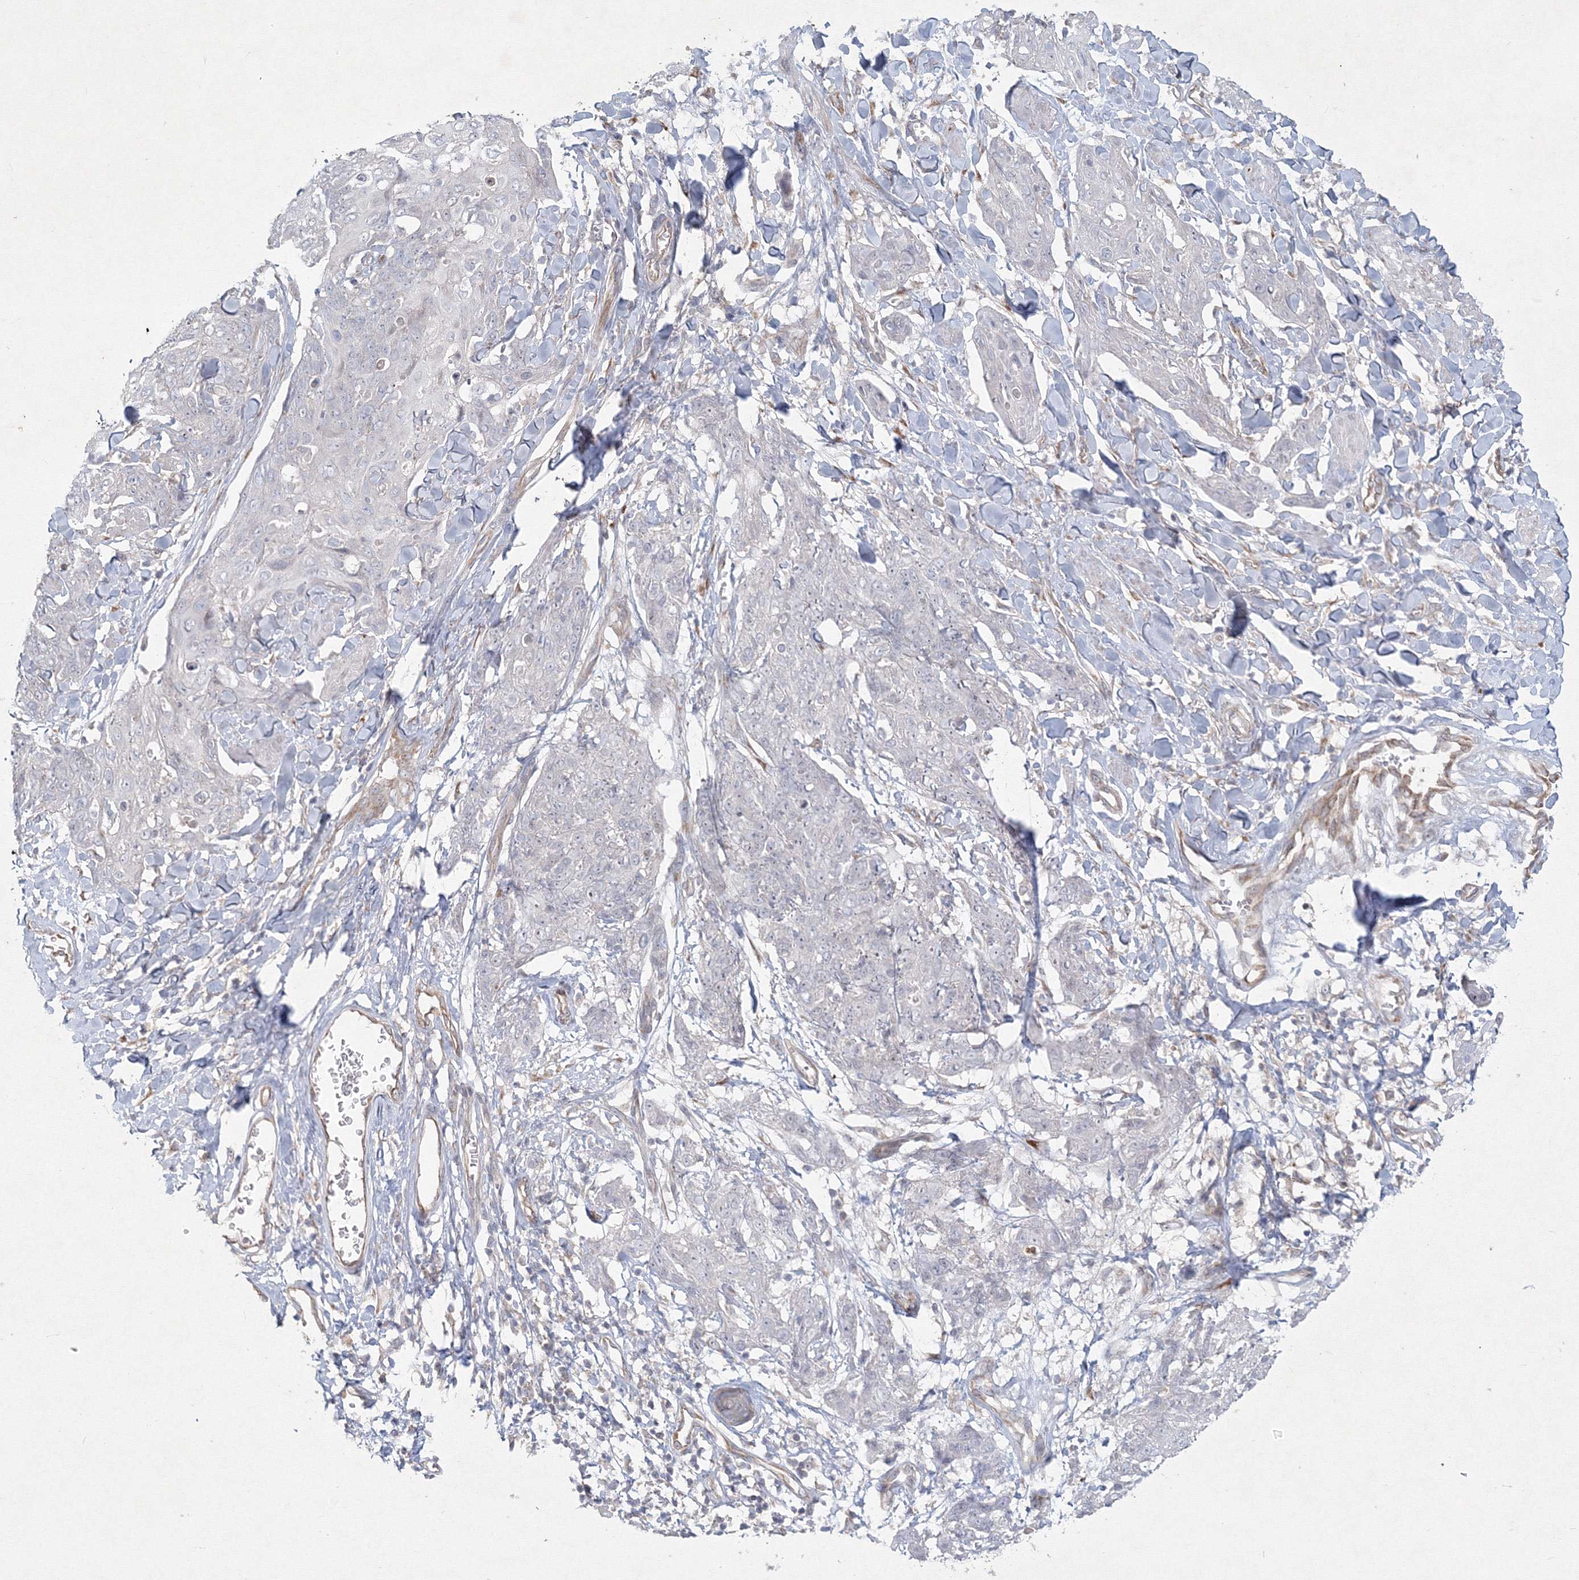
{"staining": {"intensity": "negative", "quantity": "none", "location": "none"}, "tissue": "skin cancer", "cell_type": "Tumor cells", "image_type": "cancer", "snomed": [{"axis": "morphology", "description": "Squamous cell carcinoma, NOS"}, {"axis": "topography", "description": "Skin"}, {"axis": "topography", "description": "Vulva"}], "caption": "Immunohistochemical staining of human skin cancer demonstrates no significant positivity in tumor cells.", "gene": "WDR49", "patient": {"sex": "female", "age": 85}}